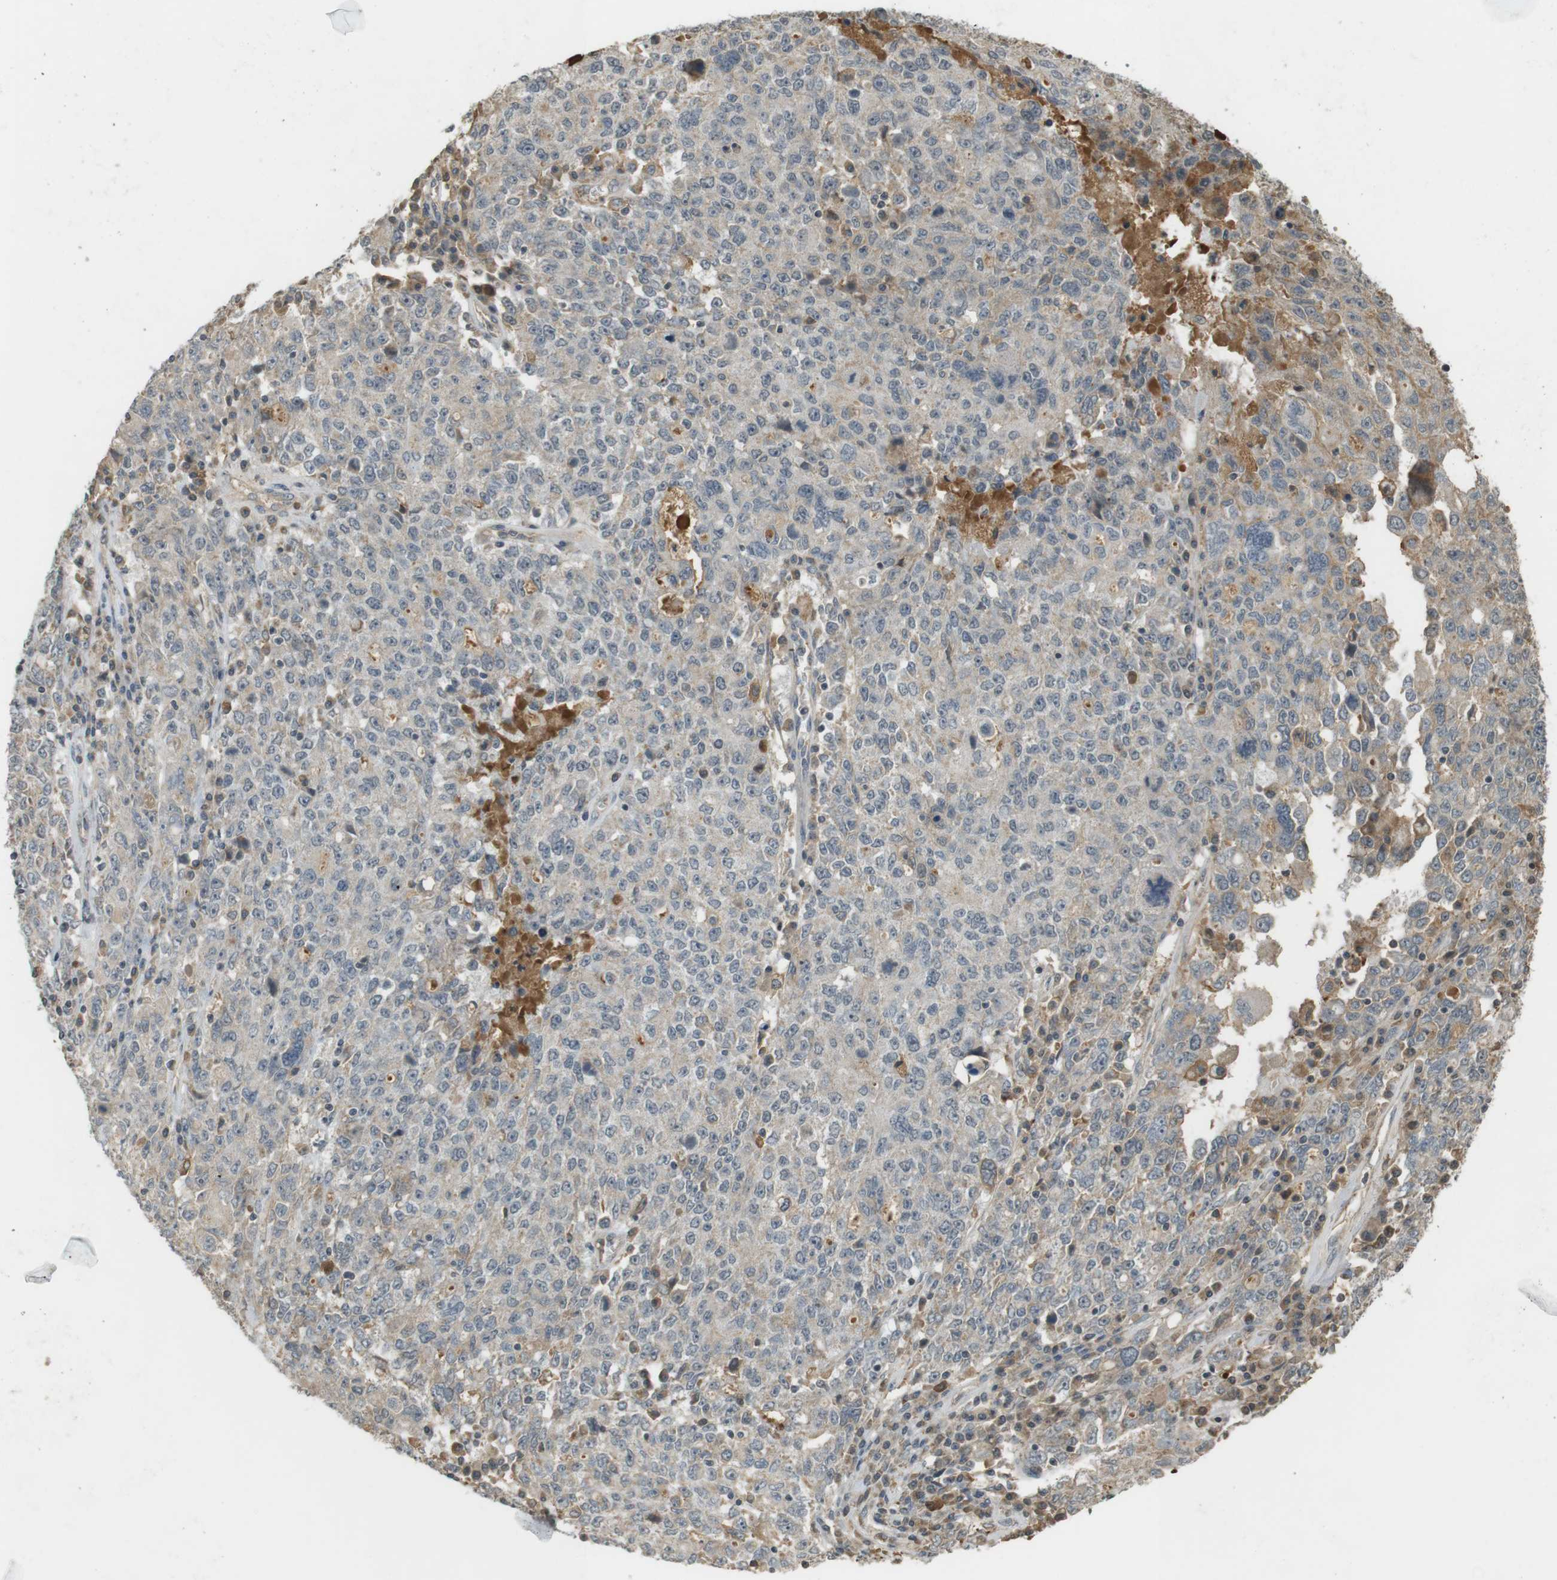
{"staining": {"intensity": "weak", "quantity": "<25%", "location": "cytoplasmic/membranous"}, "tissue": "ovarian cancer", "cell_type": "Tumor cells", "image_type": "cancer", "snomed": [{"axis": "morphology", "description": "Carcinoma, endometroid"}, {"axis": "topography", "description": "Ovary"}], "caption": "A photomicrograph of human ovarian cancer is negative for staining in tumor cells. (Immunohistochemistry, brightfield microscopy, high magnification).", "gene": "SRR", "patient": {"sex": "female", "age": 62}}